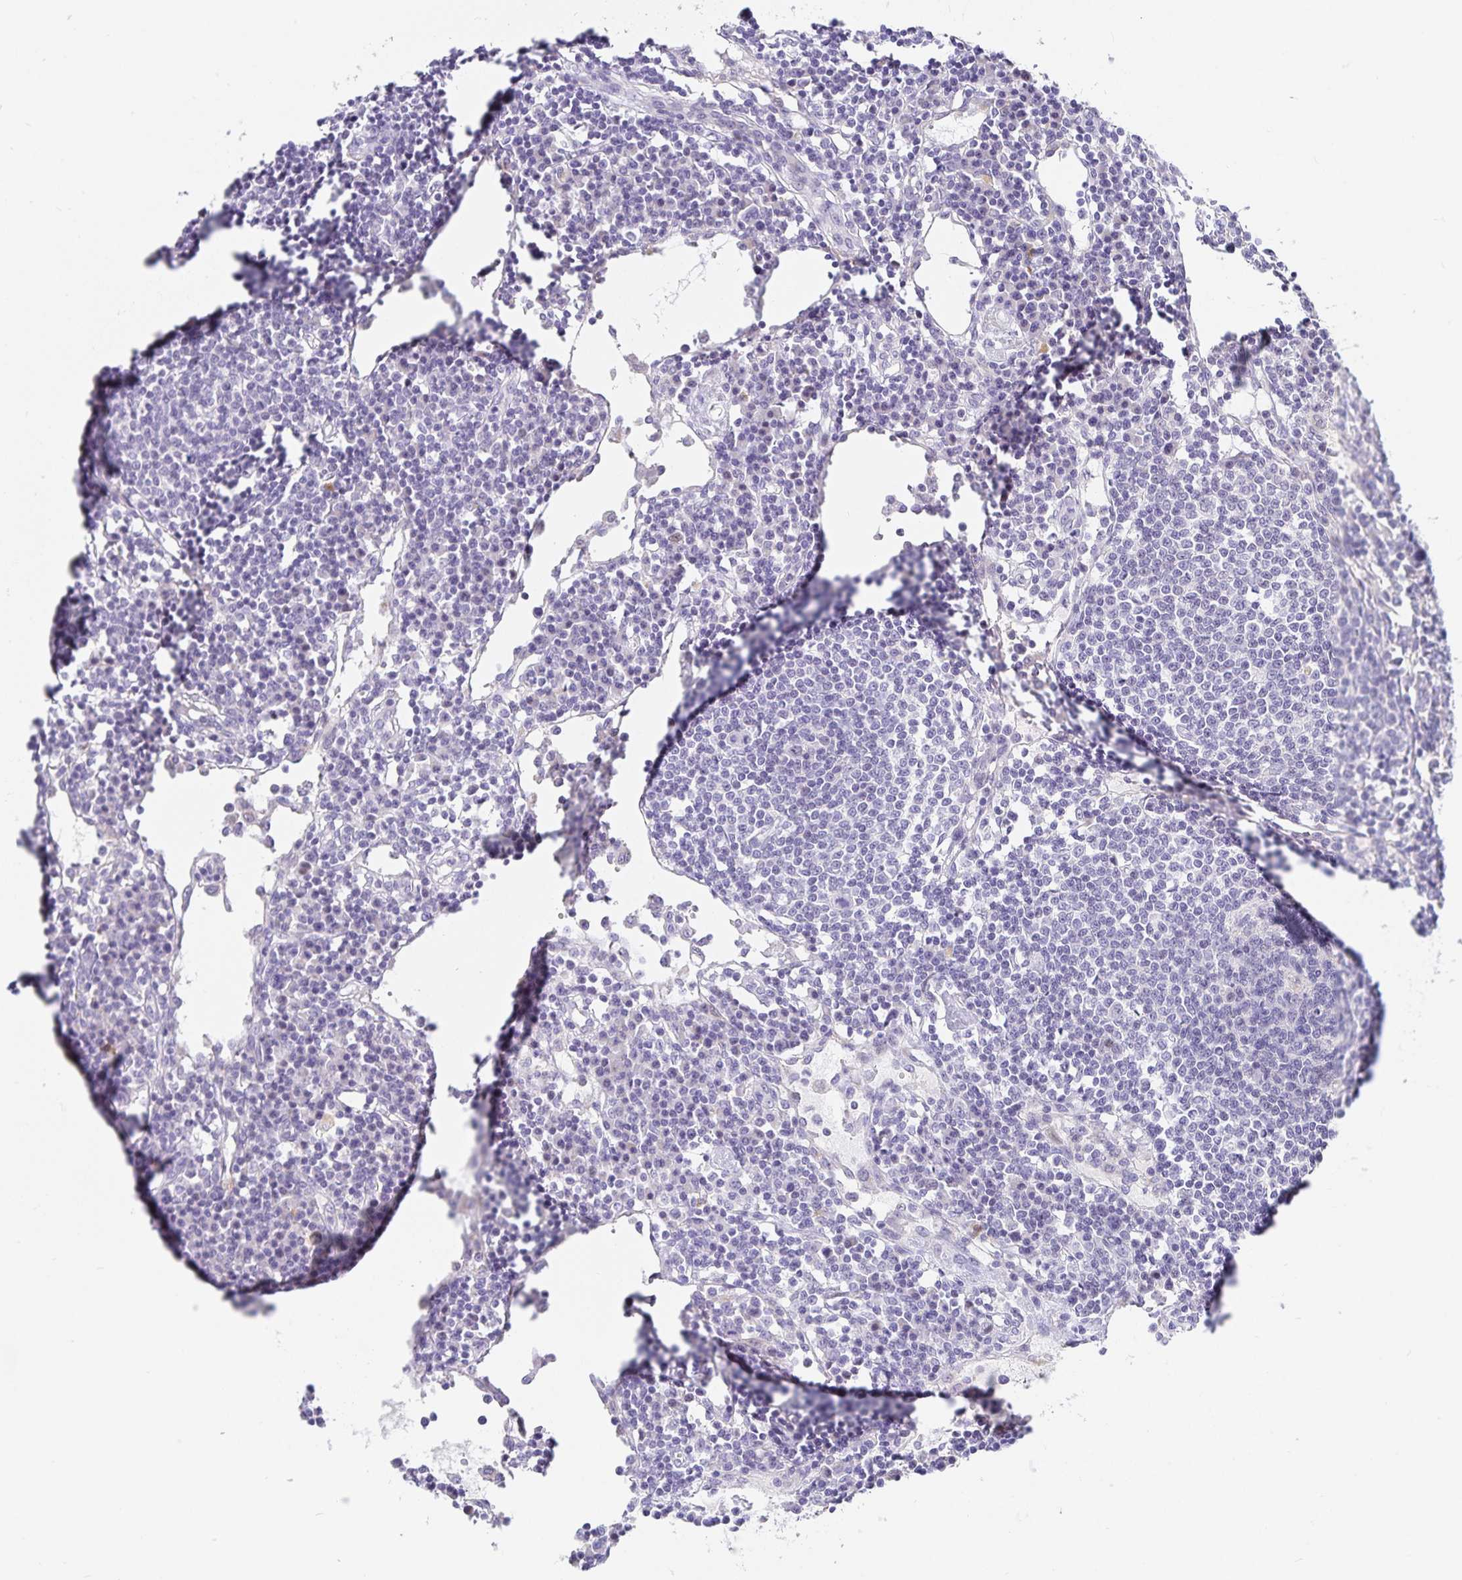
{"staining": {"intensity": "negative", "quantity": "none", "location": "none"}, "tissue": "lymph node", "cell_type": "Germinal center cells", "image_type": "normal", "snomed": [{"axis": "morphology", "description": "Normal tissue, NOS"}, {"axis": "topography", "description": "Lymph node"}], "caption": "Germinal center cells show no significant protein expression in unremarkable lymph node.", "gene": "KBTBD13", "patient": {"sex": "female", "age": 78}}